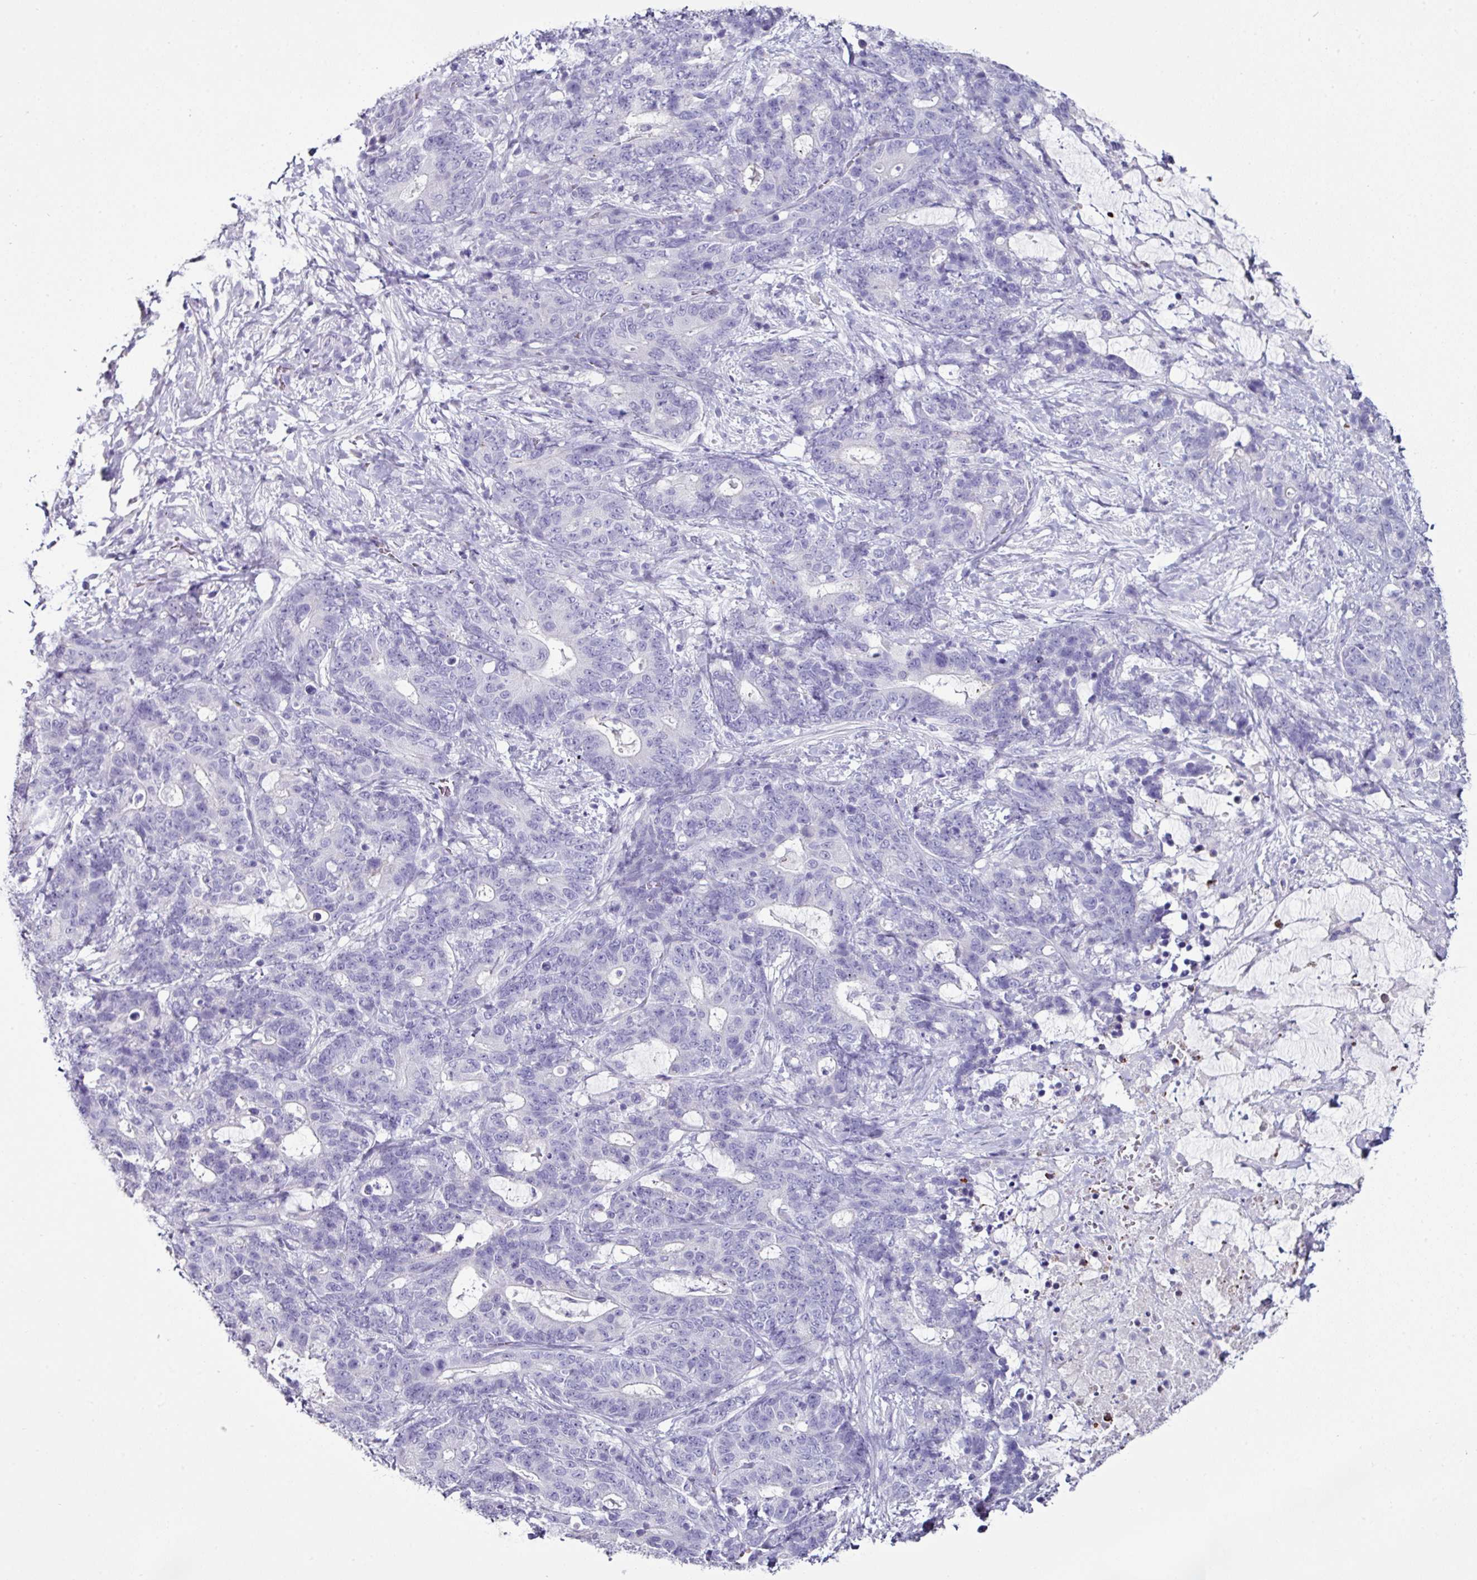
{"staining": {"intensity": "negative", "quantity": "none", "location": "none"}, "tissue": "stomach cancer", "cell_type": "Tumor cells", "image_type": "cancer", "snomed": [{"axis": "morphology", "description": "Normal tissue, NOS"}, {"axis": "morphology", "description": "Adenocarcinoma, NOS"}, {"axis": "topography", "description": "Stomach"}], "caption": "High magnification brightfield microscopy of stomach adenocarcinoma stained with DAB (3,3'-diaminobenzidine) (brown) and counterstained with hematoxylin (blue): tumor cells show no significant expression. (DAB IHC, high magnification).", "gene": "GLP2R", "patient": {"sex": "female", "age": 64}}